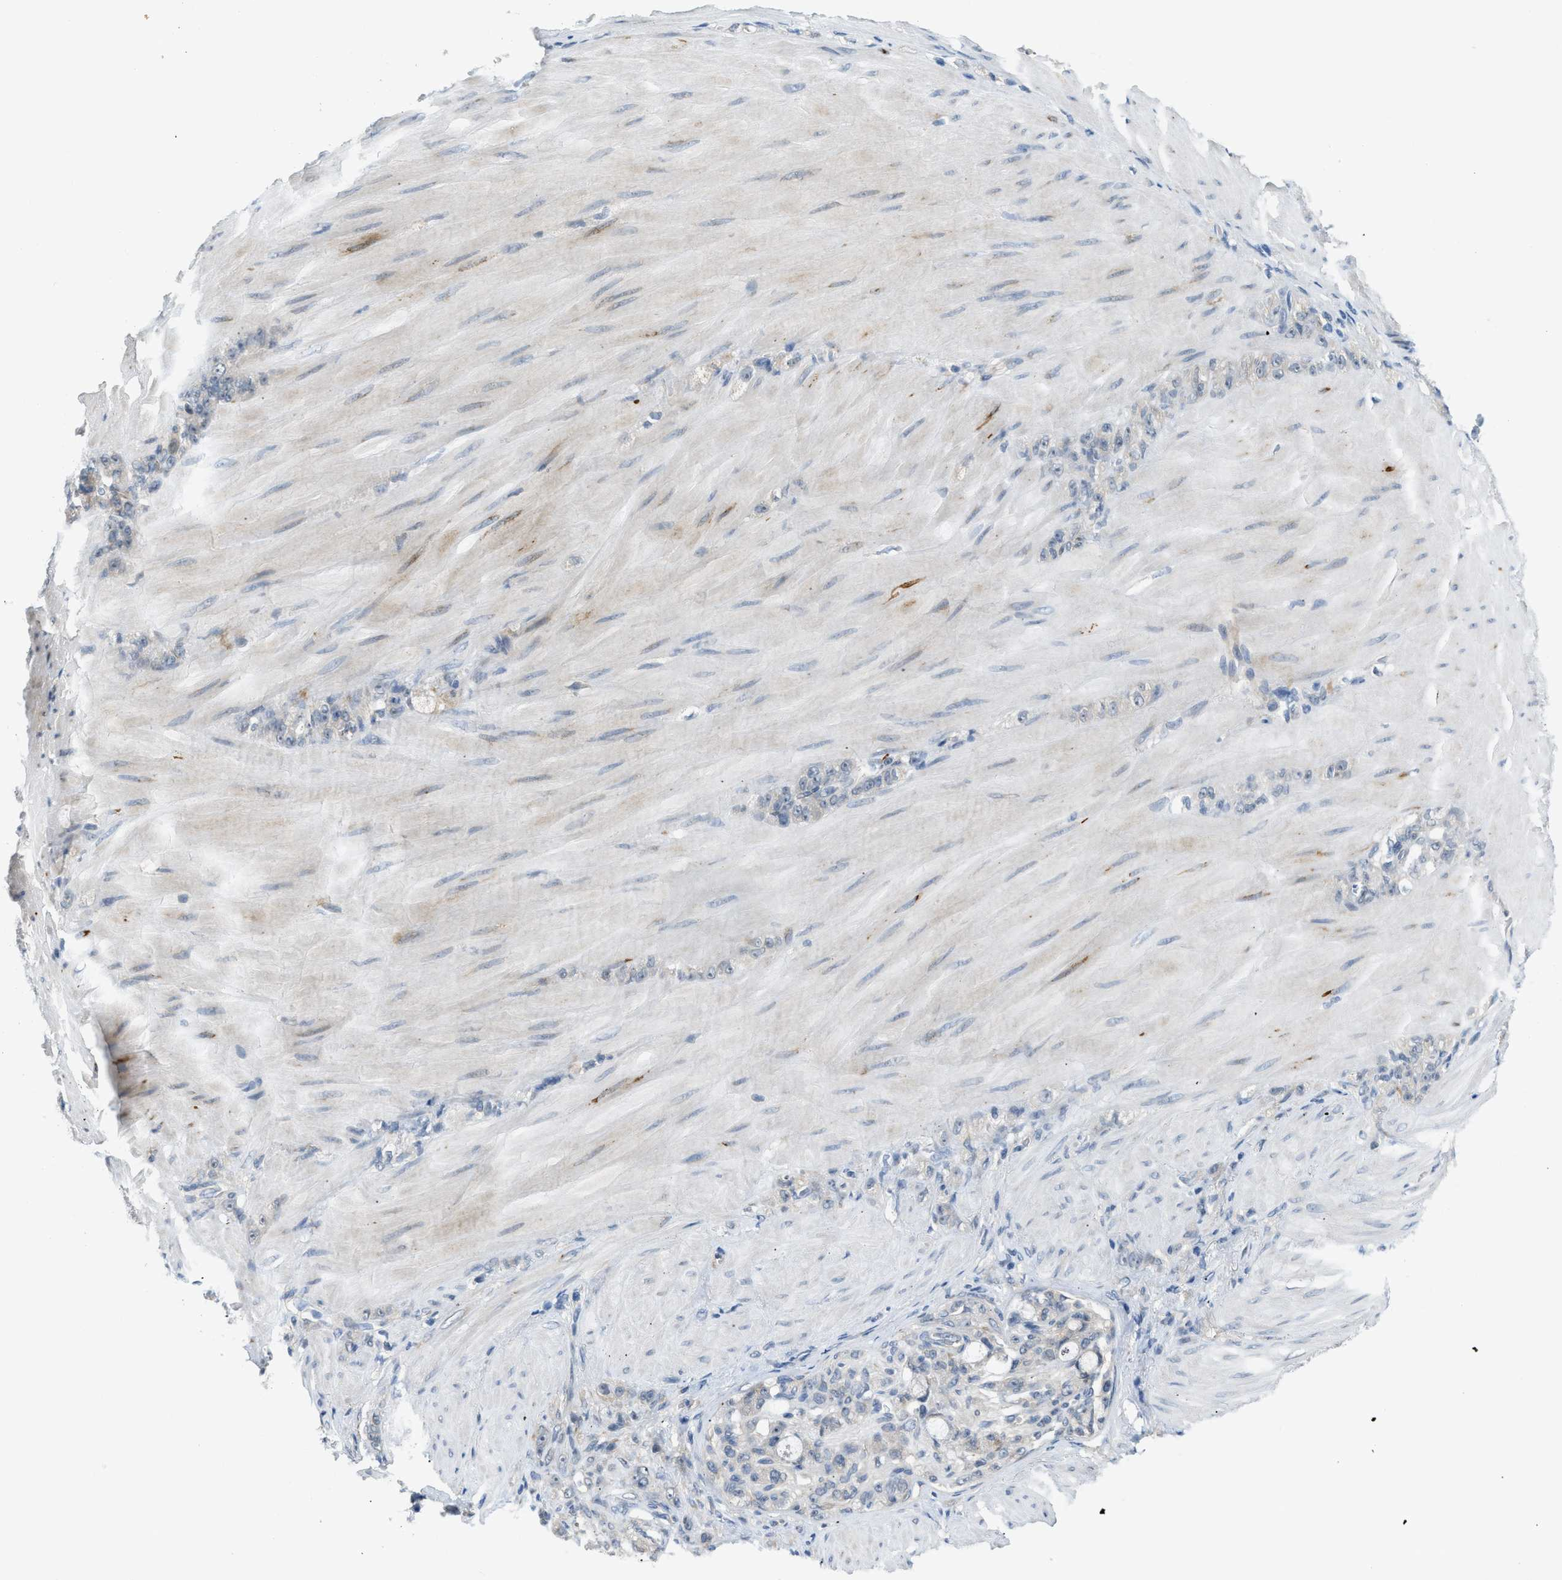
{"staining": {"intensity": "negative", "quantity": "none", "location": "none"}, "tissue": "stomach cancer", "cell_type": "Tumor cells", "image_type": "cancer", "snomed": [{"axis": "morphology", "description": "Normal tissue, NOS"}, {"axis": "morphology", "description": "Adenocarcinoma, NOS"}, {"axis": "topography", "description": "Stomach"}], "caption": "DAB (3,3'-diaminobenzidine) immunohistochemical staining of stomach adenocarcinoma displays no significant staining in tumor cells.", "gene": "TMEM154", "patient": {"sex": "male", "age": 82}}